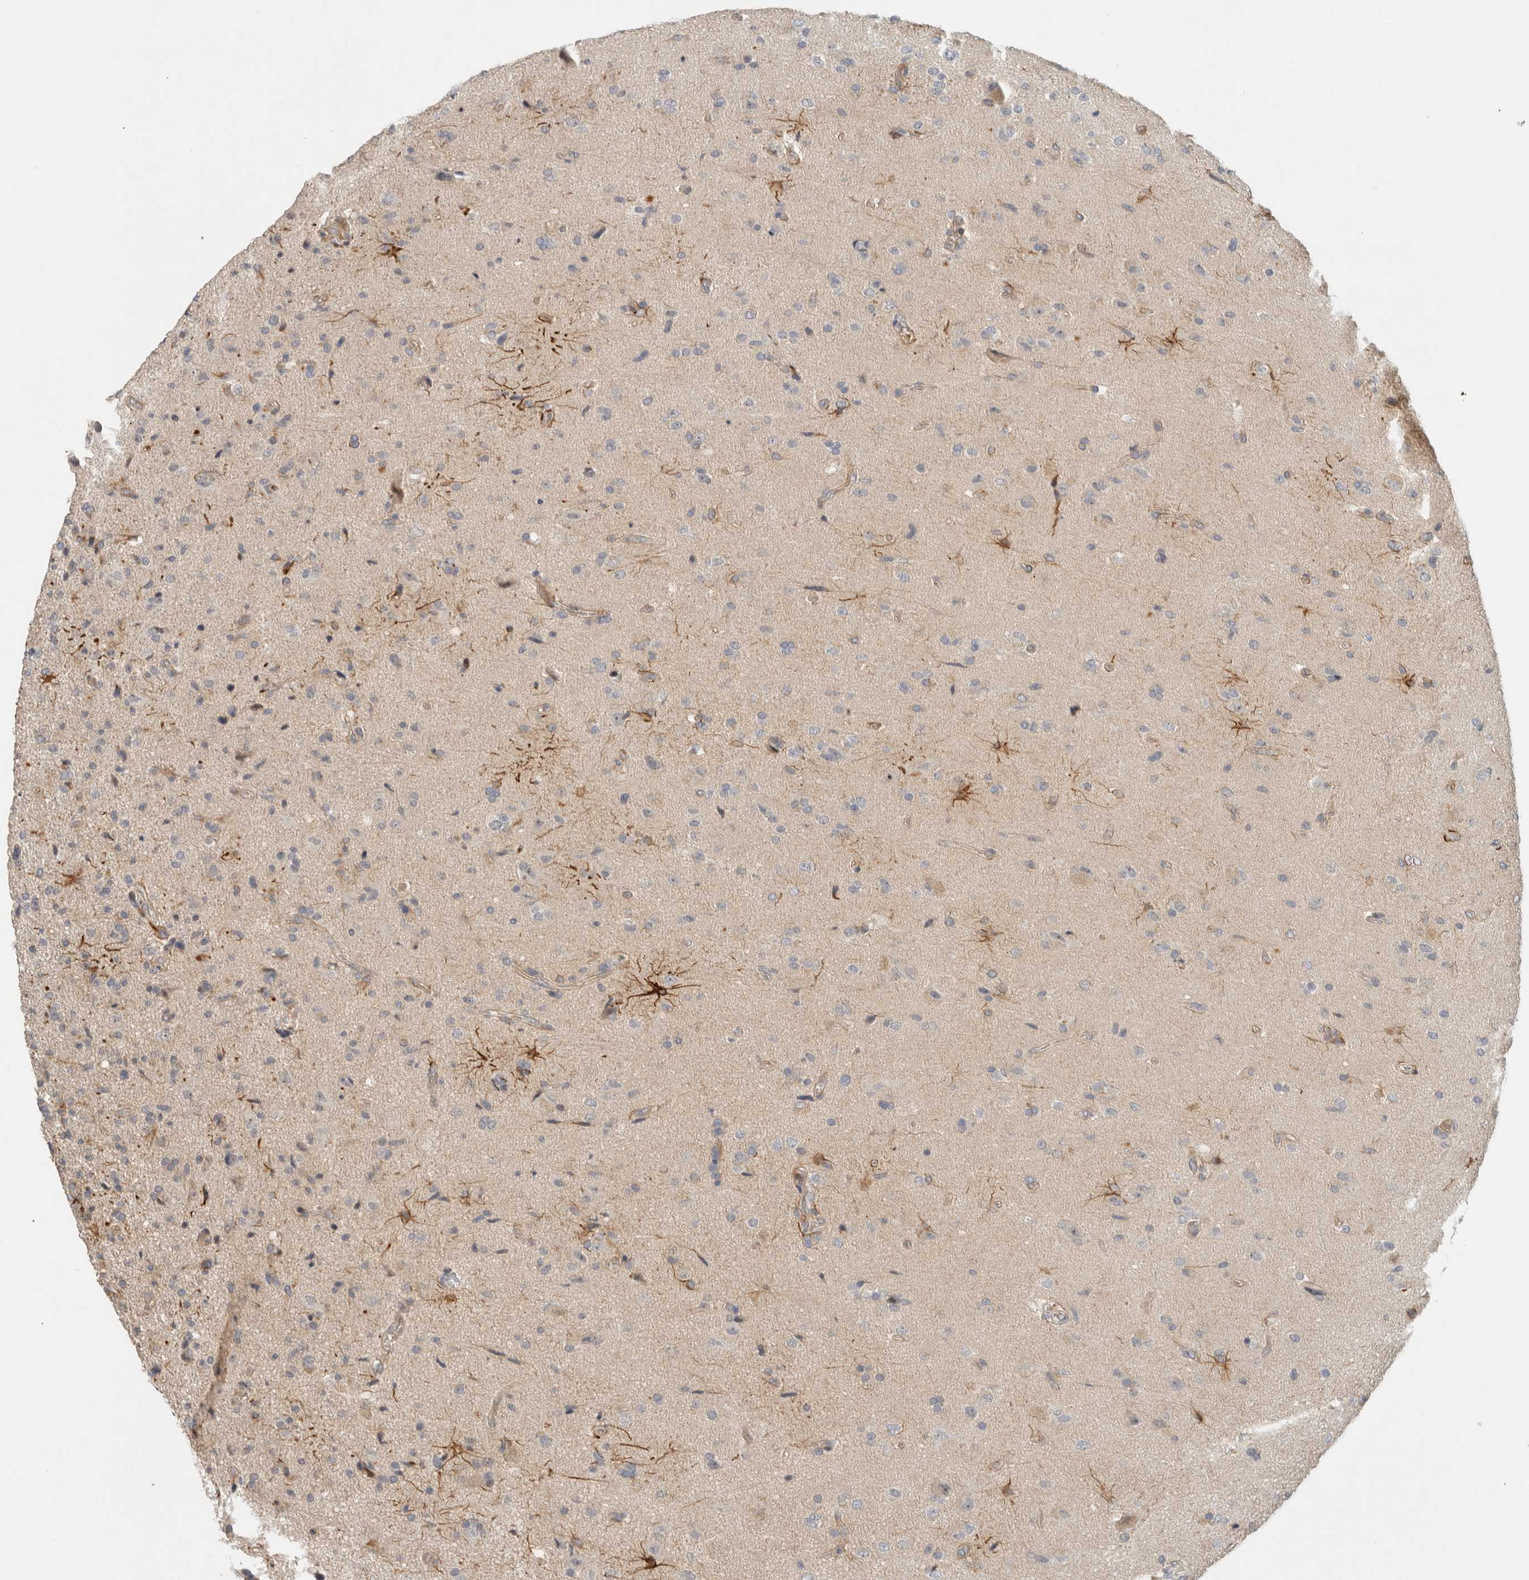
{"staining": {"intensity": "negative", "quantity": "none", "location": "none"}, "tissue": "glioma", "cell_type": "Tumor cells", "image_type": "cancer", "snomed": [{"axis": "morphology", "description": "Glioma, malignant, High grade"}, {"axis": "topography", "description": "Brain"}], "caption": "This image is of malignant high-grade glioma stained with immunohistochemistry to label a protein in brown with the nuclei are counter-stained blue. There is no expression in tumor cells.", "gene": "ERCC6L2", "patient": {"sex": "male", "age": 72}}